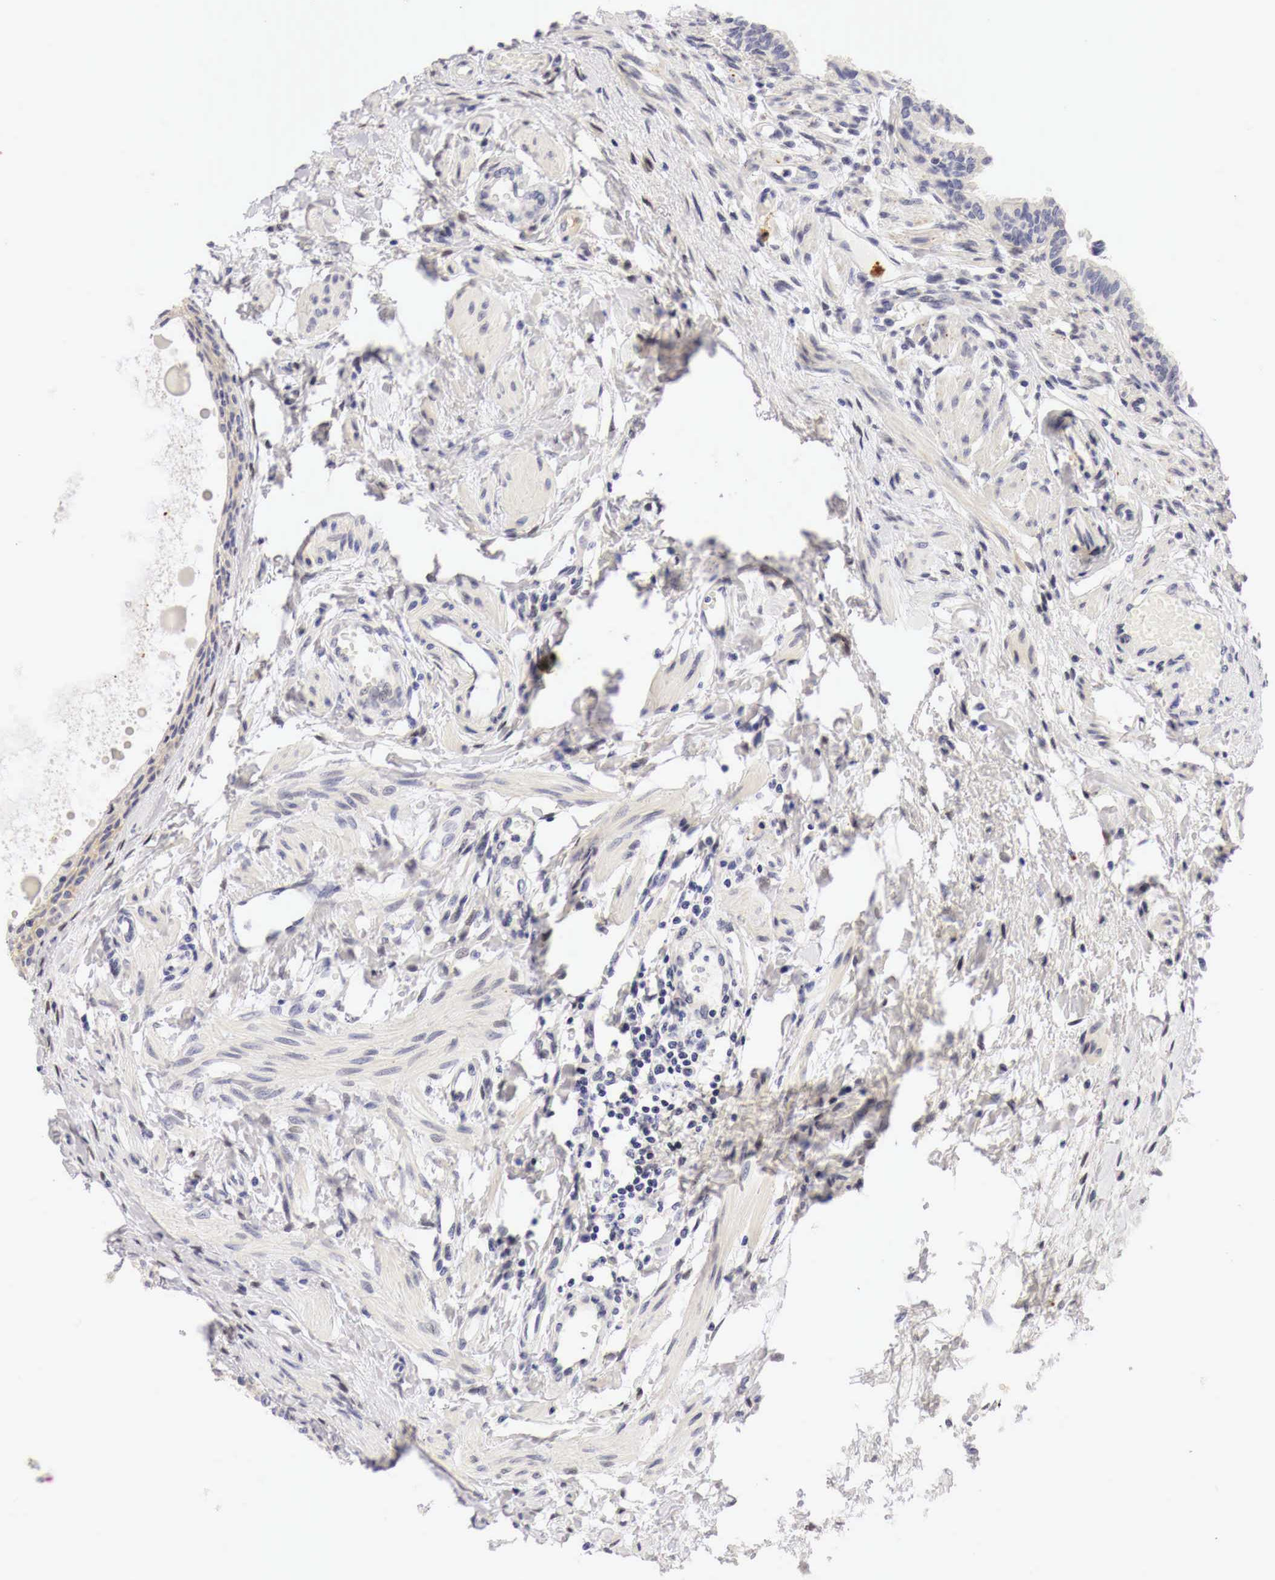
{"staining": {"intensity": "weak", "quantity": "25%-75%", "location": "cytoplasmic/membranous"}, "tissue": "fallopian tube", "cell_type": "Glandular cells", "image_type": "normal", "snomed": [{"axis": "morphology", "description": "Normal tissue, NOS"}, {"axis": "topography", "description": "Fallopian tube"}], "caption": "Immunohistochemistry (IHC) image of unremarkable human fallopian tube stained for a protein (brown), which demonstrates low levels of weak cytoplasmic/membranous staining in about 25%-75% of glandular cells.", "gene": "CASP3", "patient": {"sex": "female", "age": 32}}